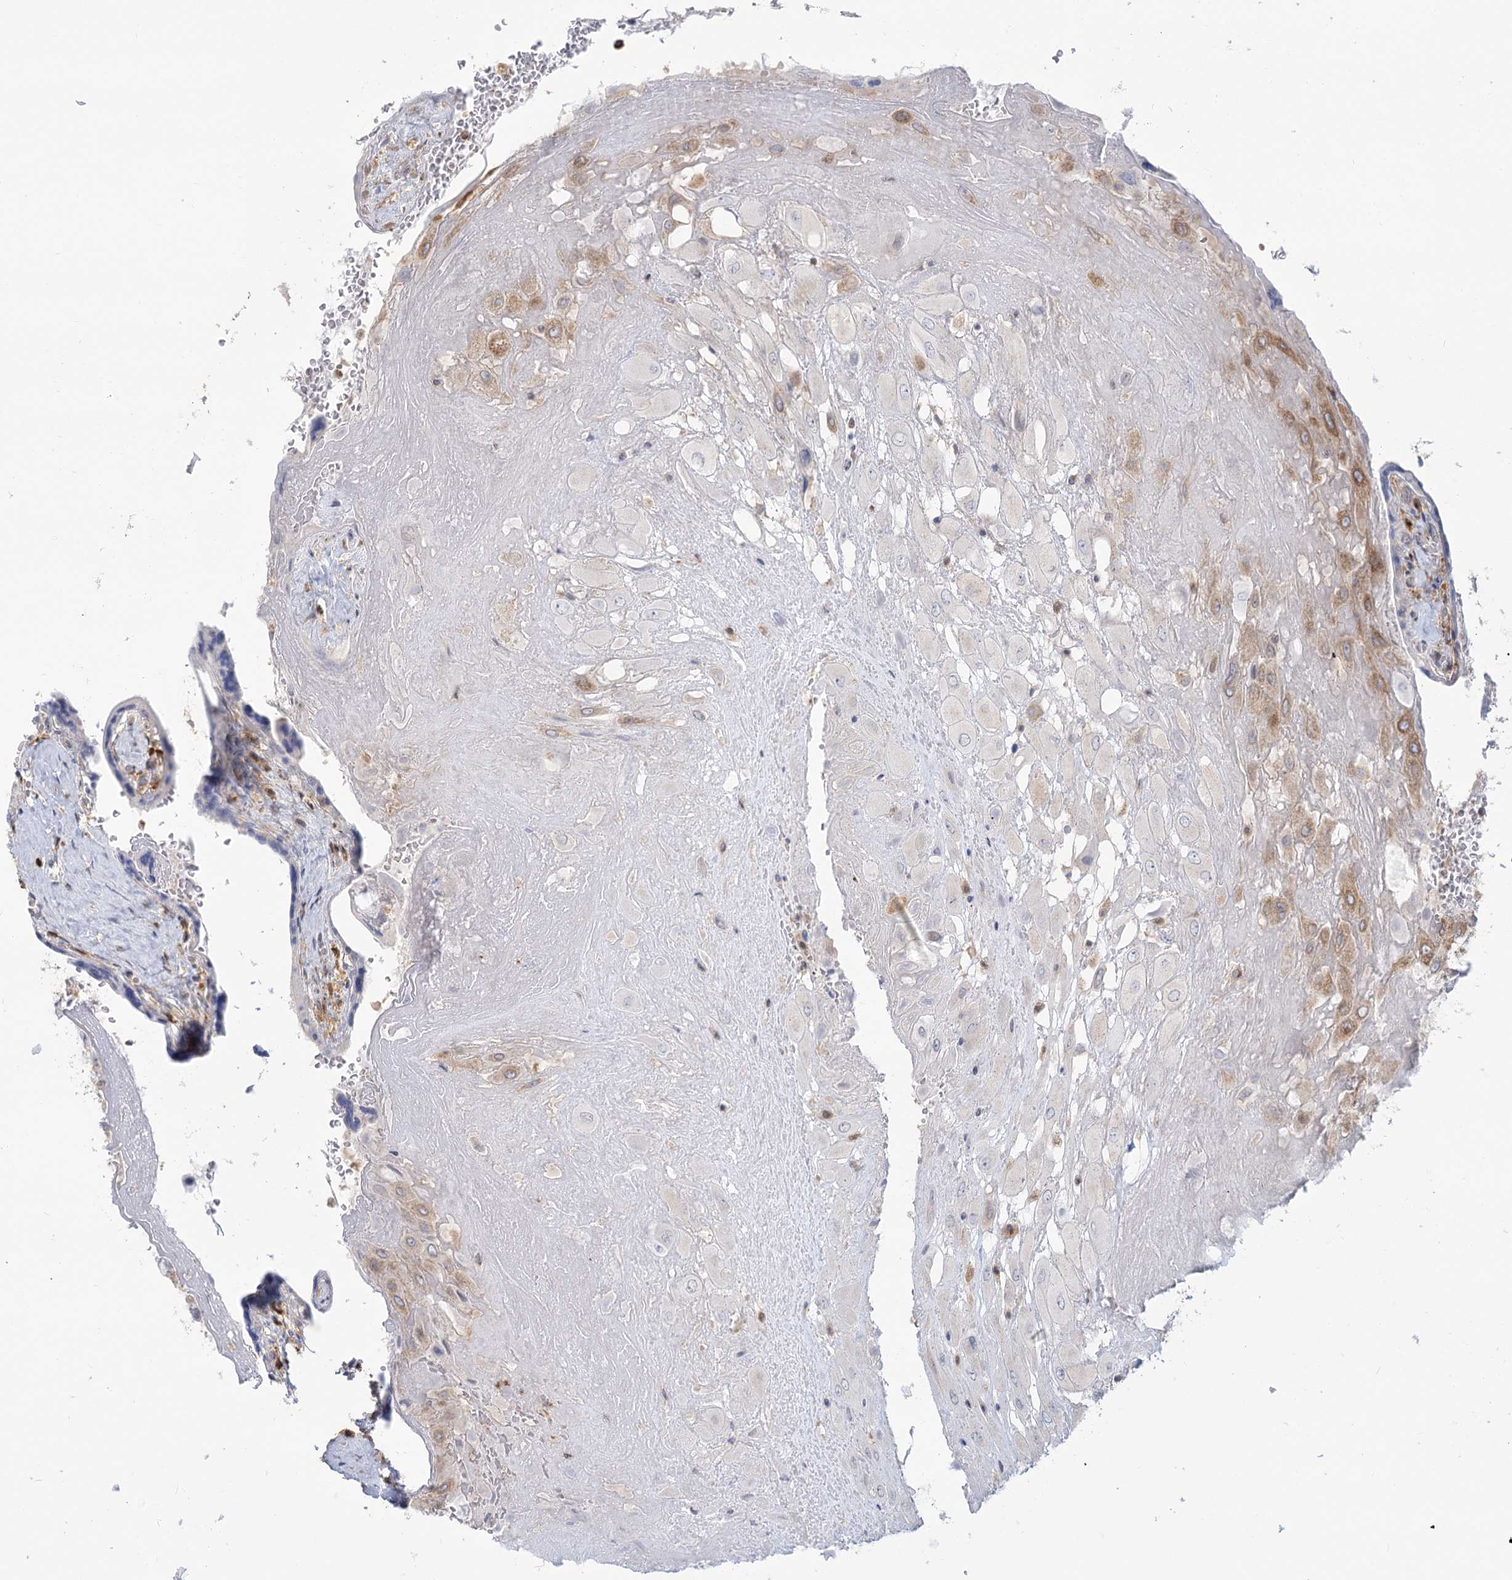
{"staining": {"intensity": "moderate", "quantity": "<25%", "location": "cytoplasmic/membranous"}, "tissue": "placenta", "cell_type": "Decidual cells", "image_type": "normal", "snomed": [{"axis": "morphology", "description": "Normal tissue, NOS"}, {"axis": "topography", "description": "Placenta"}], "caption": "High-magnification brightfield microscopy of normal placenta stained with DAB (brown) and counterstained with hematoxylin (blue). decidual cells exhibit moderate cytoplasmic/membranous staining is appreciated in approximately<25% of cells. (Stains: DAB (3,3'-diaminobenzidine) in brown, nuclei in blue, Microscopy: brightfield microscopy at high magnification).", "gene": "MTMR3", "patient": {"sex": "female", "age": 37}}